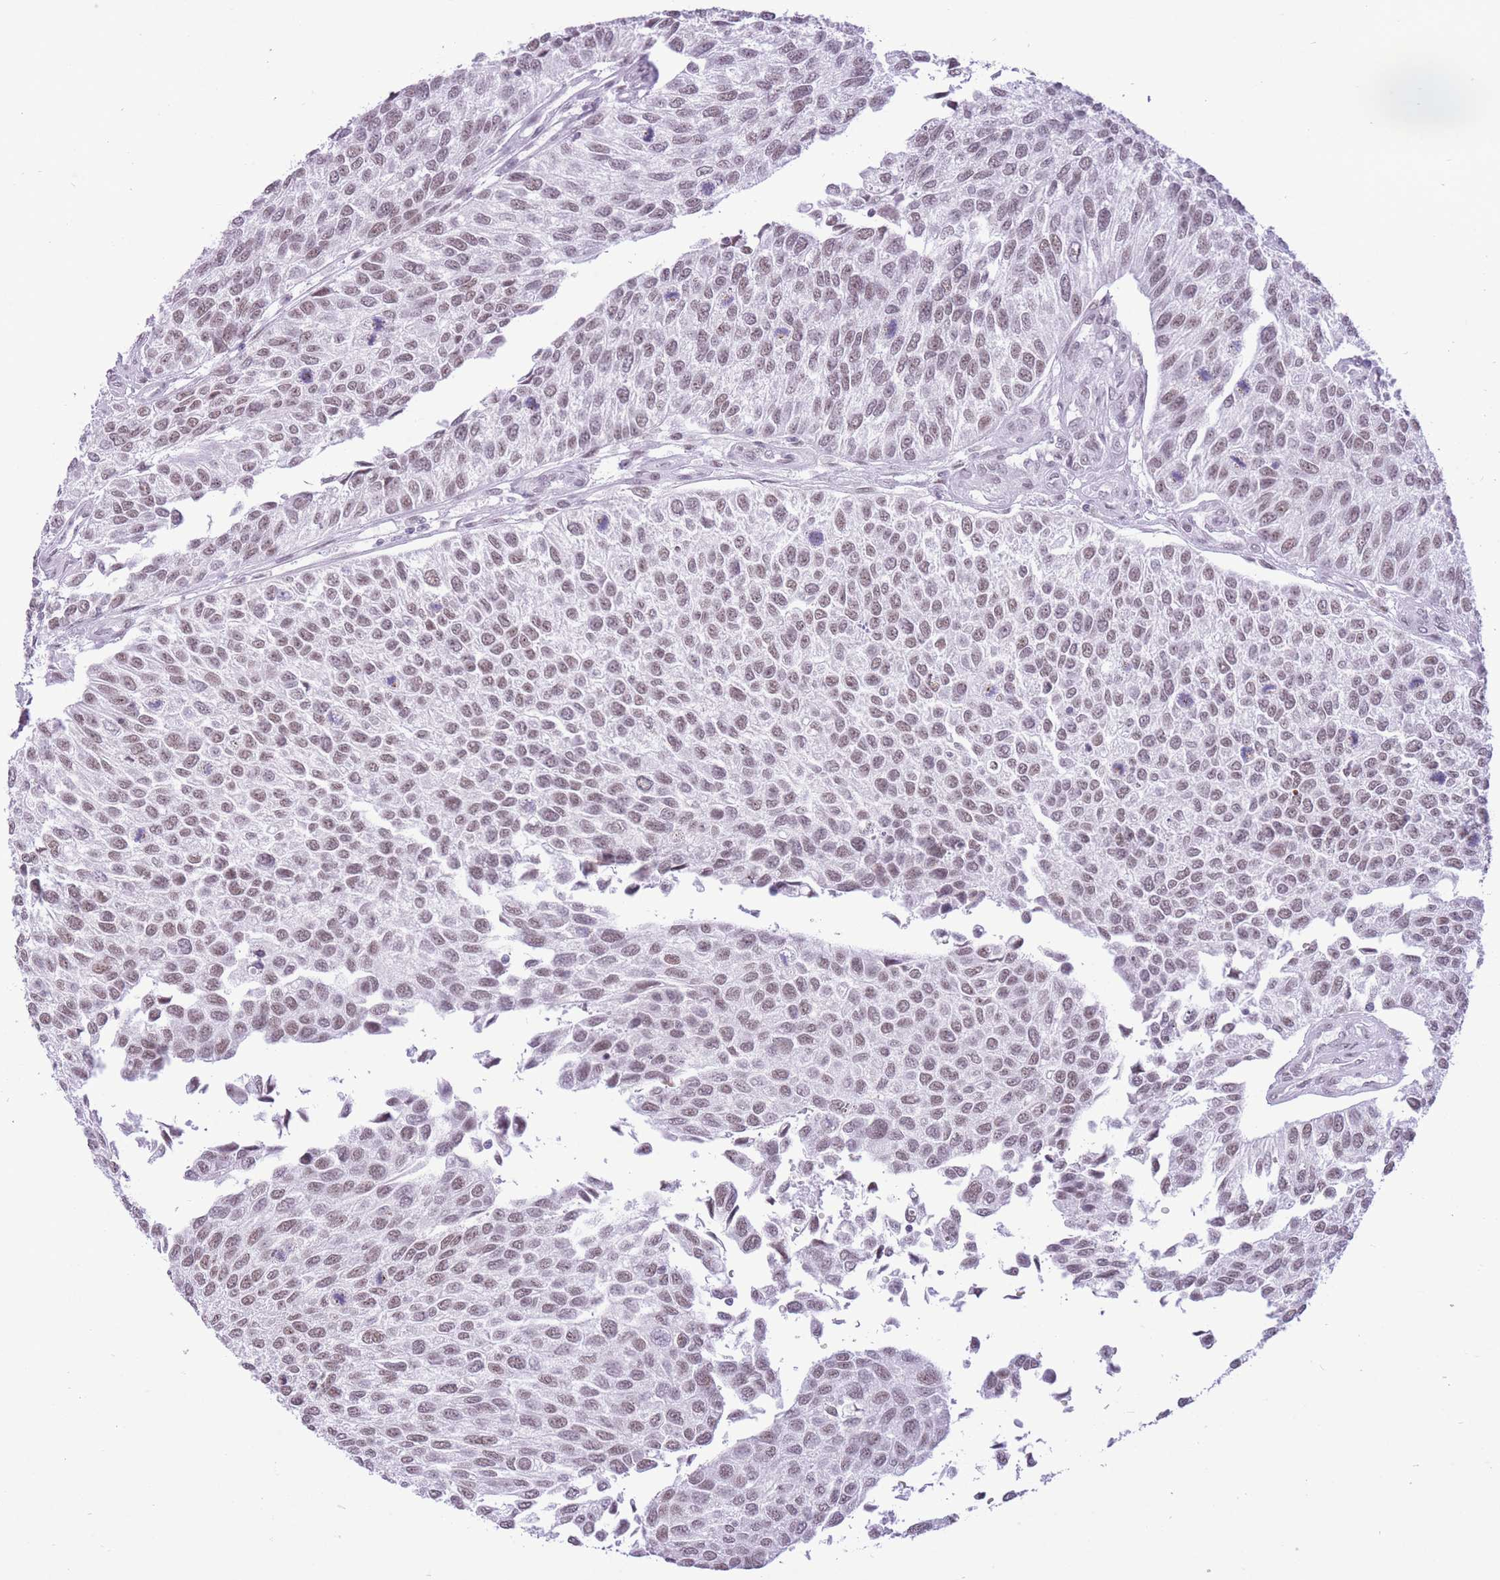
{"staining": {"intensity": "moderate", "quantity": ">75%", "location": "nuclear"}, "tissue": "urothelial cancer", "cell_type": "Tumor cells", "image_type": "cancer", "snomed": [{"axis": "morphology", "description": "Urothelial carcinoma, NOS"}, {"axis": "topography", "description": "Urinary bladder"}], "caption": "IHC histopathology image of human urothelial cancer stained for a protein (brown), which reveals medium levels of moderate nuclear staining in approximately >75% of tumor cells.", "gene": "ZBED5", "patient": {"sex": "male", "age": 55}}